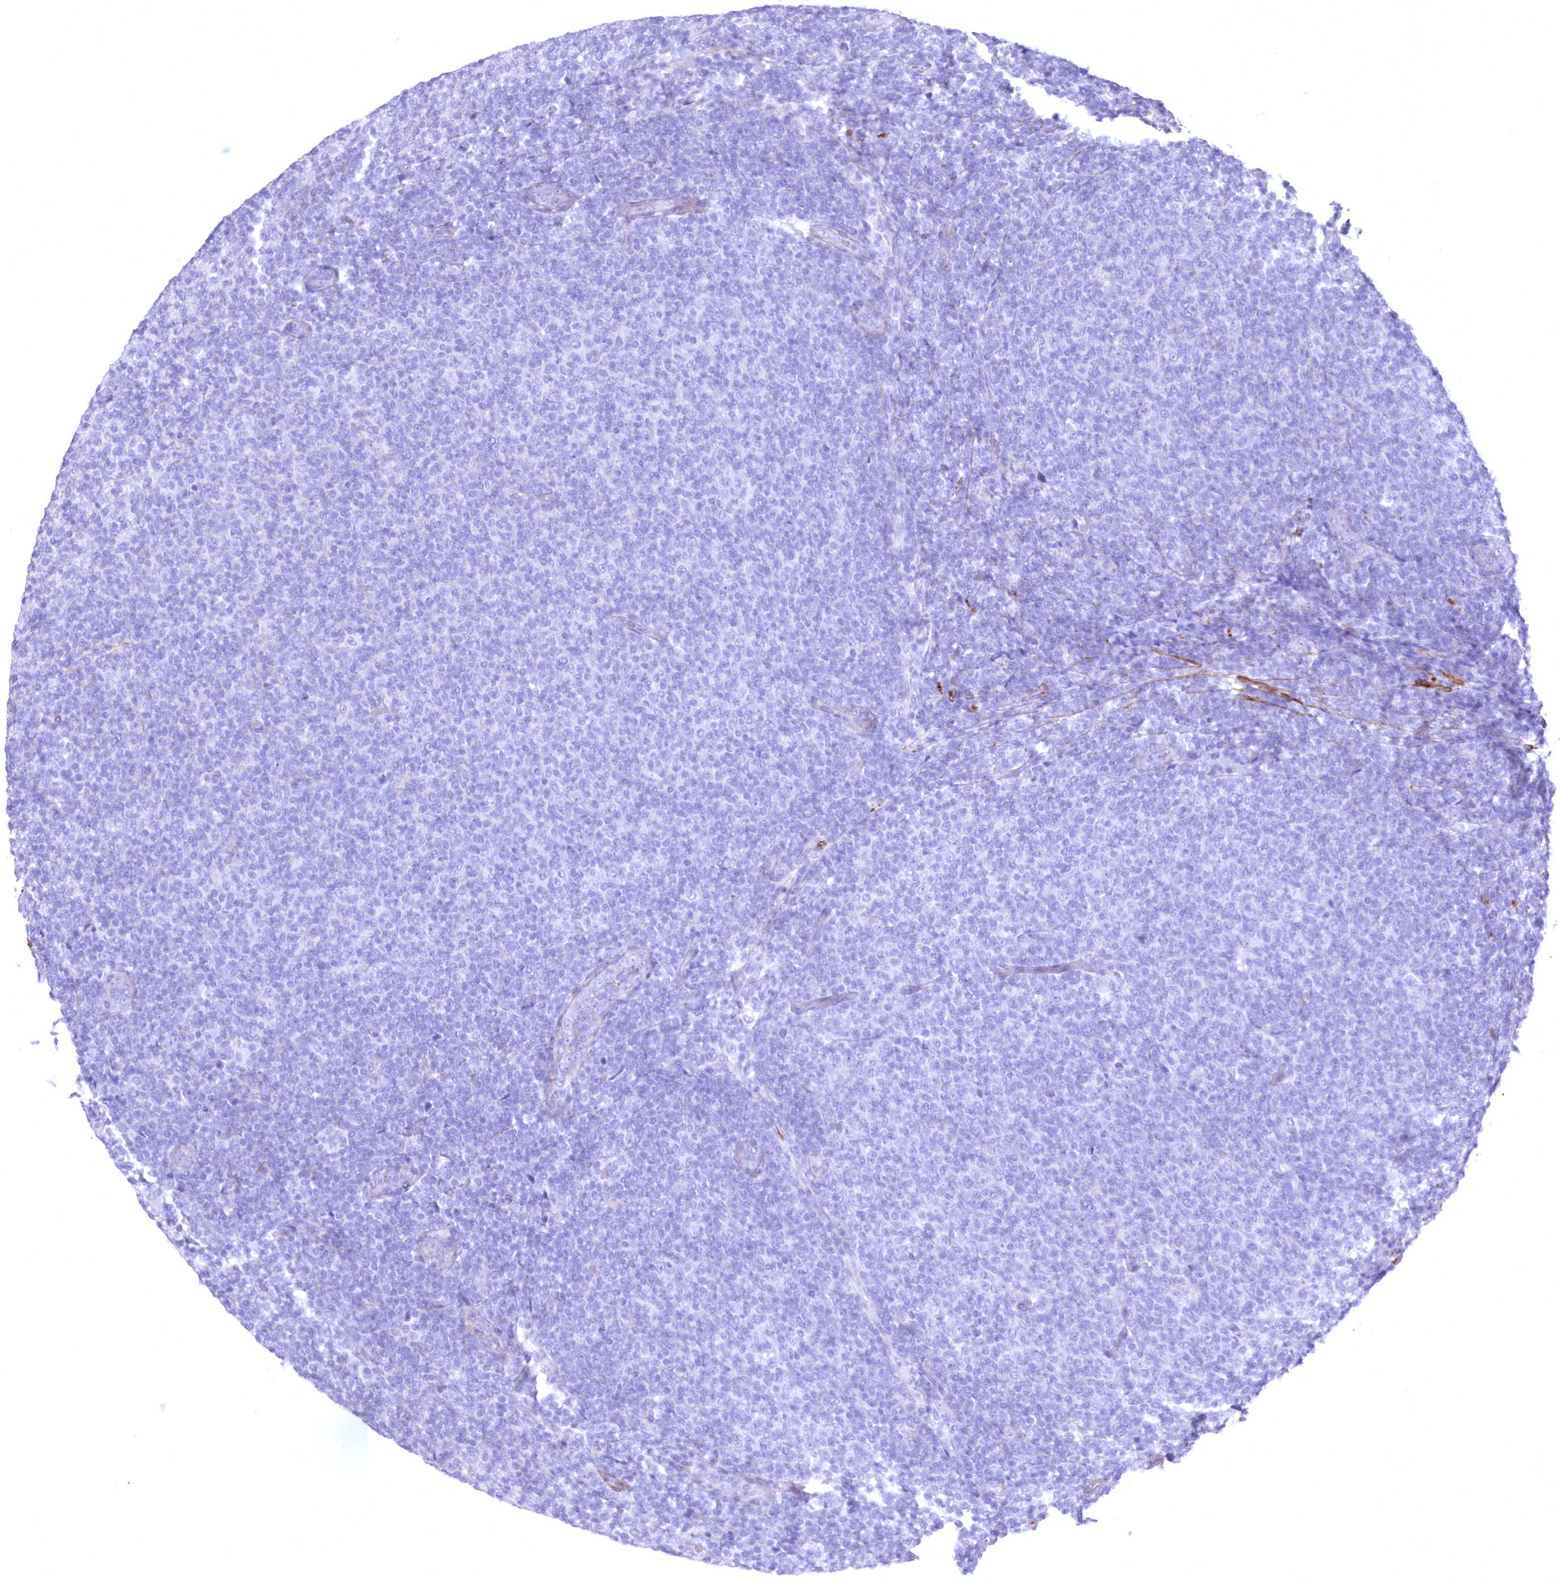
{"staining": {"intensity": "negative", "quantity": "none", "location": "none"}, "tissue": "lymphoma", "cell_type": "Tumor cells", "image_type": "cancer", "snomed": [{"axis": "morphology", "description": "Malignant lymphoma, non-Hodgkin's type, Low grade"}, {"axis": "topography", "description": "Lymph node"}], "caption": "The immunohistochemistry (IHC) image has no significant staining in tumor cells of lymphoma tissue.", "gene": "WDR74", "patient": {"sex": "male", "age": 66}}